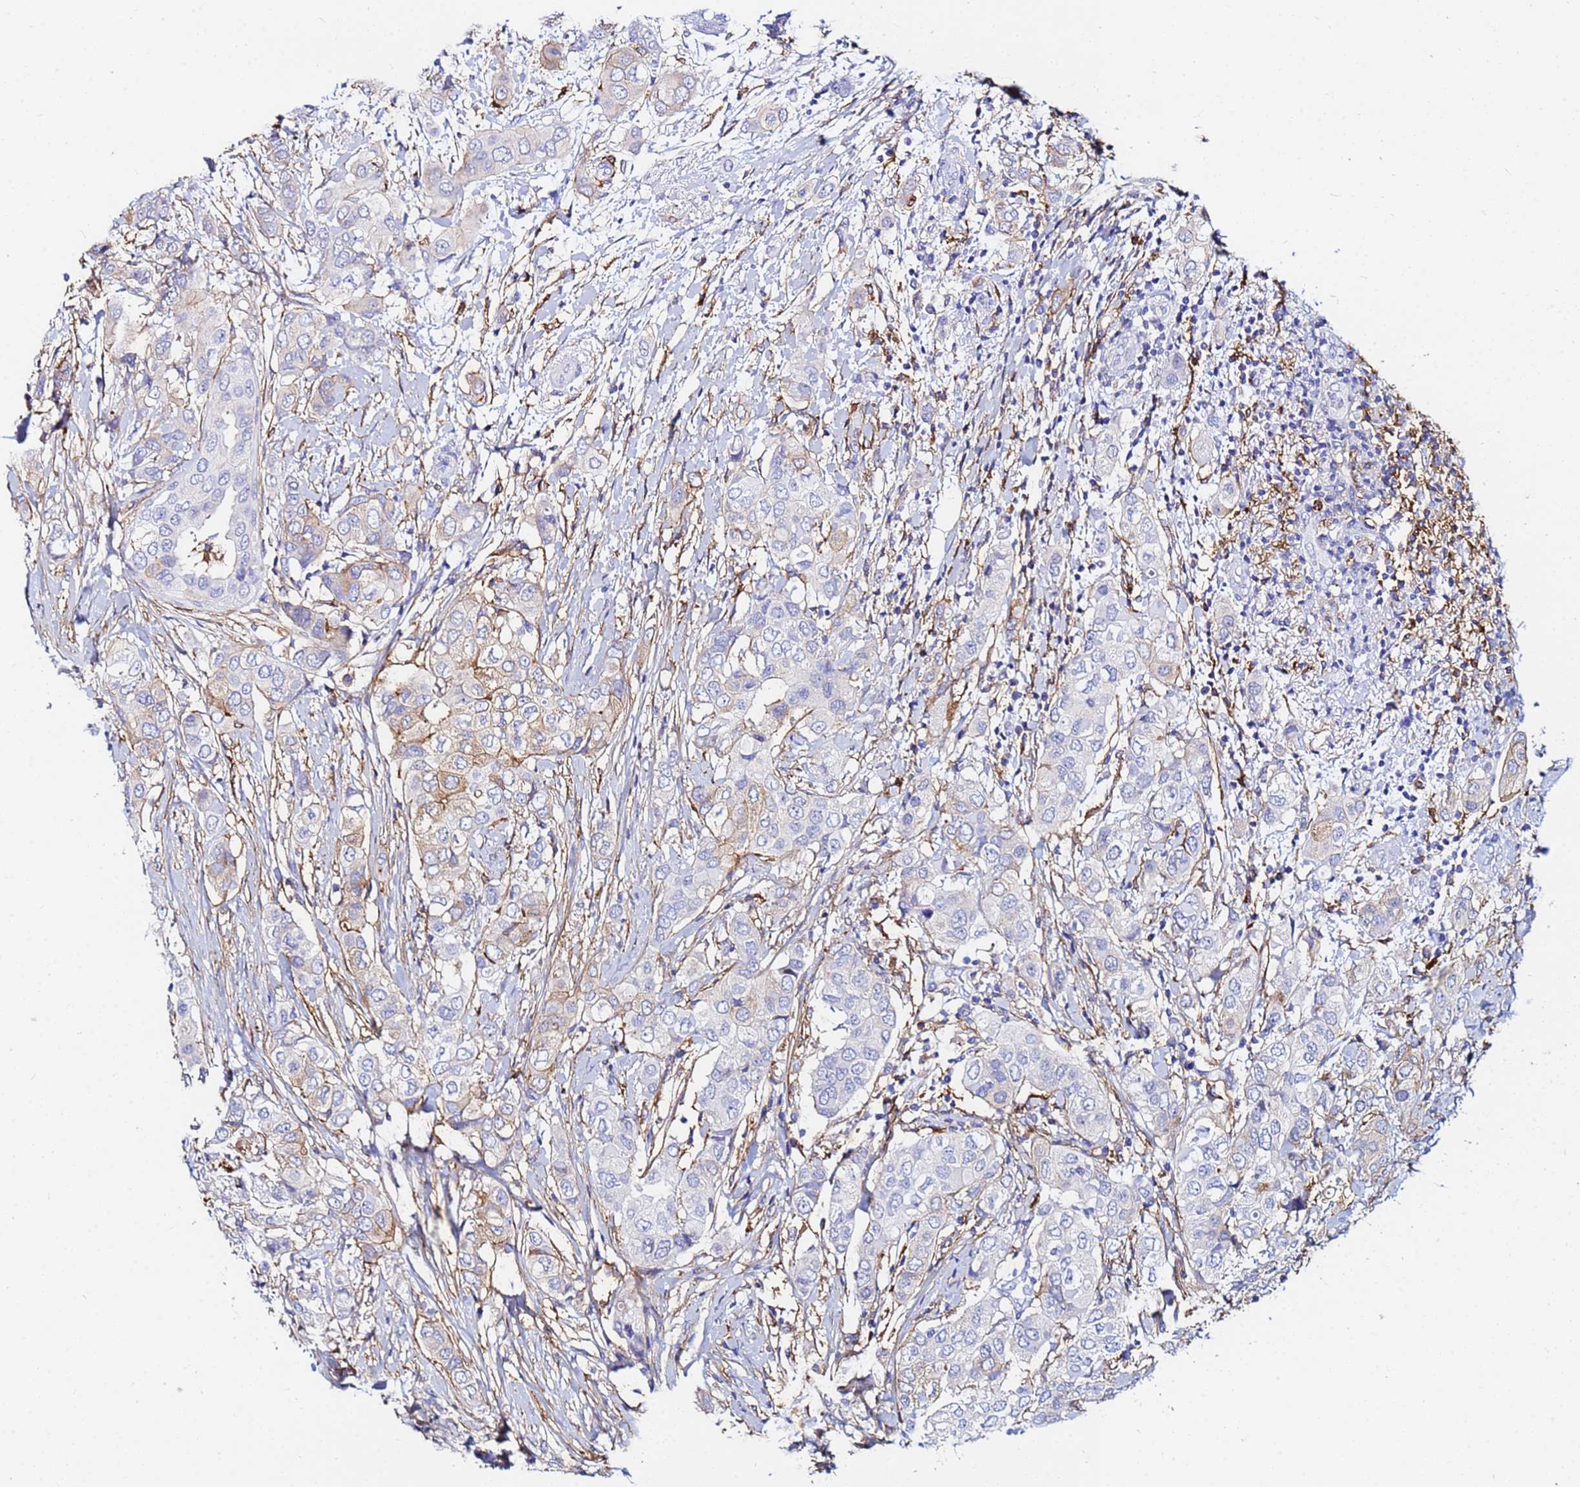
{"staining": {"intensity": "weak", "quantity": "<25%", "location": "cytoplasmic/membranous"}, "tissue": "breast cancer", "cell_type": "Tumor cells", "image_type": "cancer", "snomed": [{"axis": "morphology", "description": "Lobular carcinoma"}, {"axis": "topography", "description": "Breast"}], "caption": "A high-resolution histopathology image shows immunohistochemistry (IHC) staining of breast cancer, which shows no significant staining in tumor cells.", "gene": "BASP1", "patient": {"sex": "female", "age": 51}}